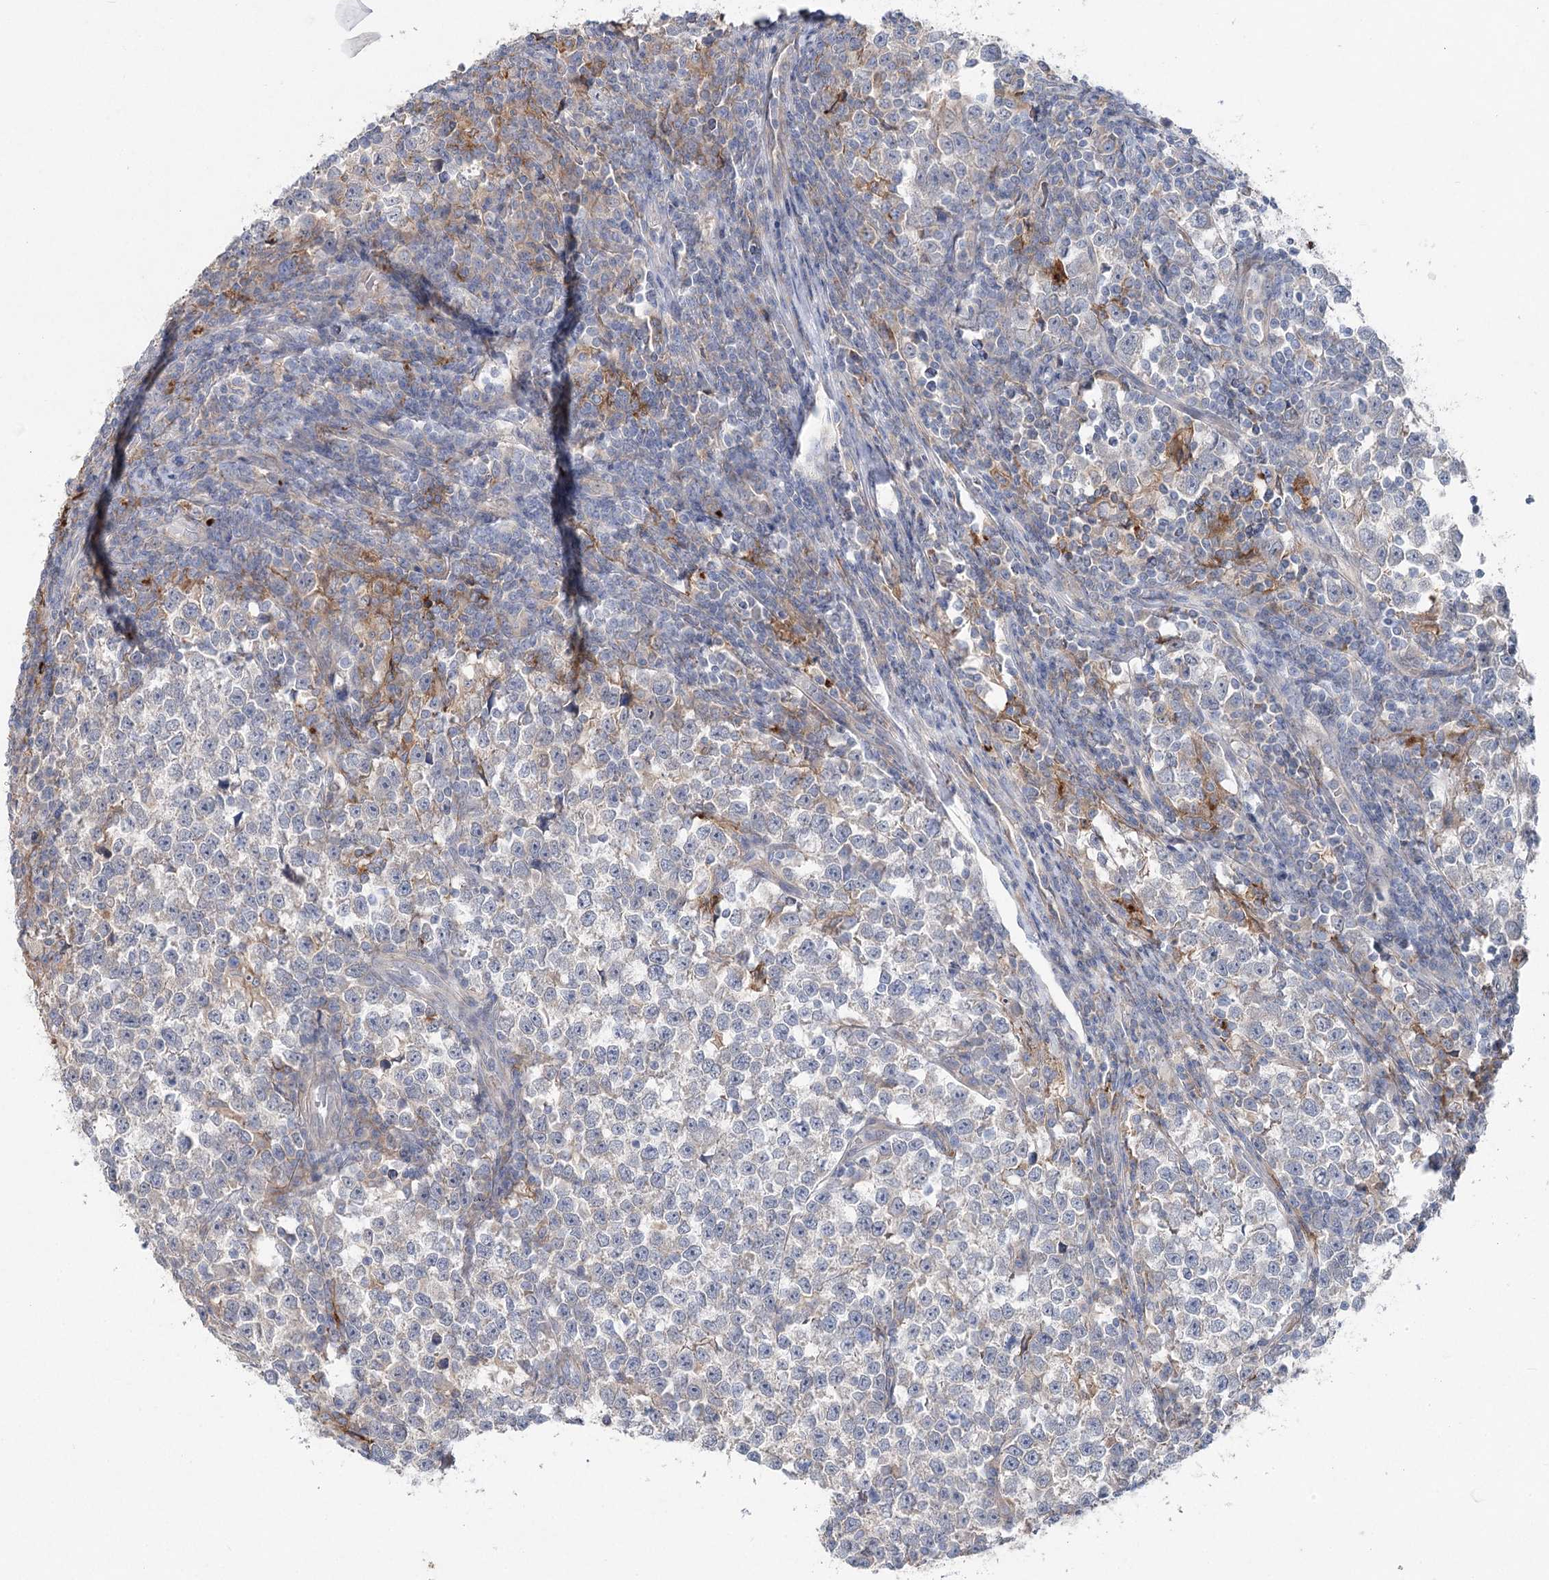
{"staining": {"intensity": "negative", "quantity": "none", "location": "none"}, "tissue": "testis cancer", "cell_type": "Tumor cells", "image_type": "cancer", "snomed": [{"axis": "morphology", "description": "Normal tissue, NOS"}, {"axis": "morphology", "description": "Seminoma, NOS"}, {"axis": "topography", "description": "Testis"}], "caption": "A micrograph of seminoma (testis) stained for a protein demonstrates no brown staining in tumor cells.", "gene": "SCN11A", "patient": {"sex": "male", "age": 43}}